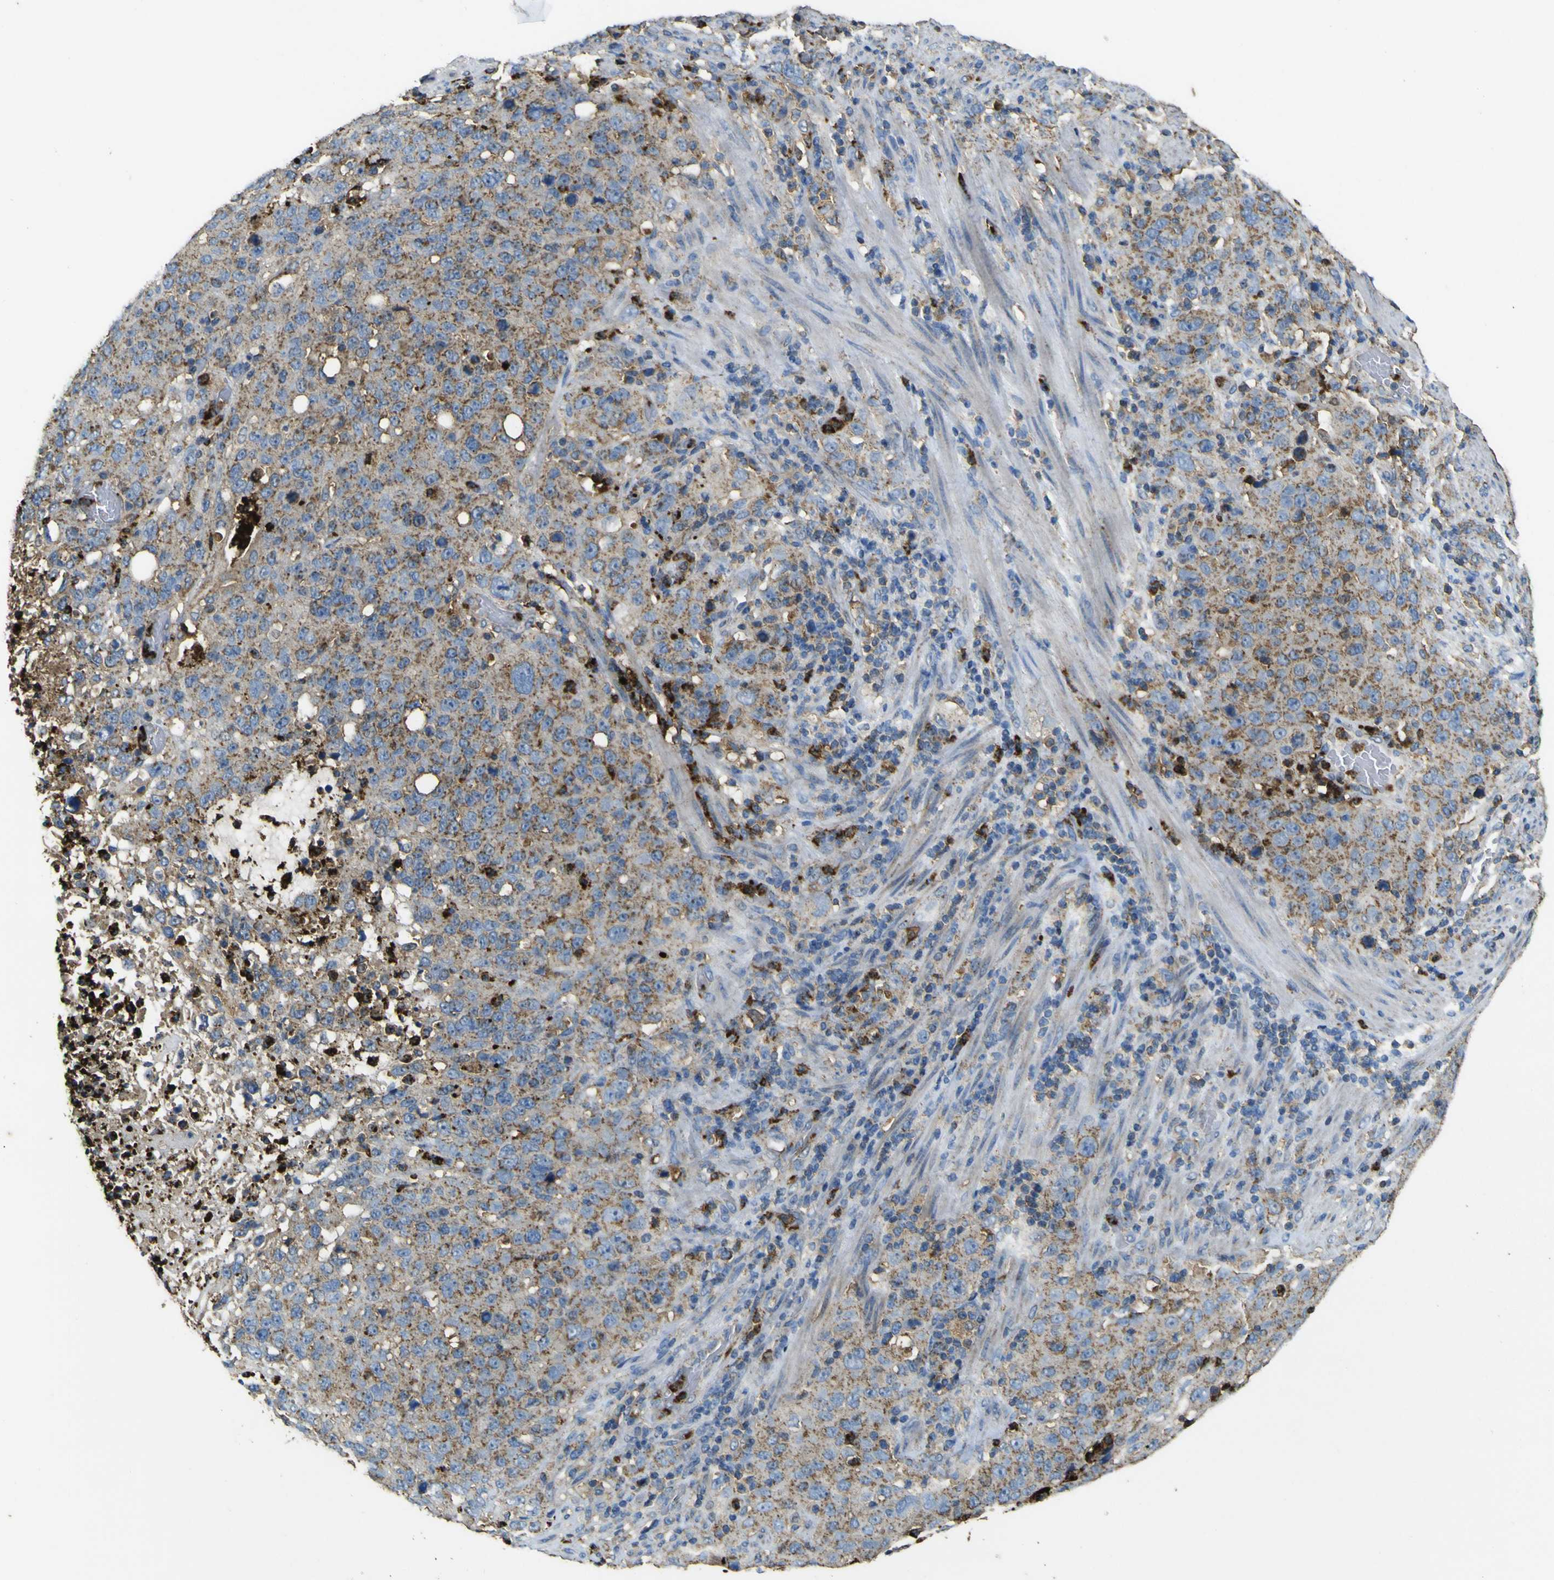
{"staining": {"intensity": "moderate", "quantity": ">75%", "location": "cytoplasmic/membranous"}, "tissue": "stomach cancer", "cell_type": "Tumor cells", "image_type": "cancer", "snomed": [{"axis": "morphology", "description": "Normal tissue, NOS"}, {"axis": "morphology", "description": "Adenocarcinoma, NOS"}, {"axis": "topography", "description": "Stomach"}], "caption": "The photomicrograph shows a brown stain indicating the presence of a protein in the cytoplasmic/membranous of tumor cells in stomach adenocarcinoma.", "gene": "ACSL3", "patient": {"sex": "male", "age": 48}}